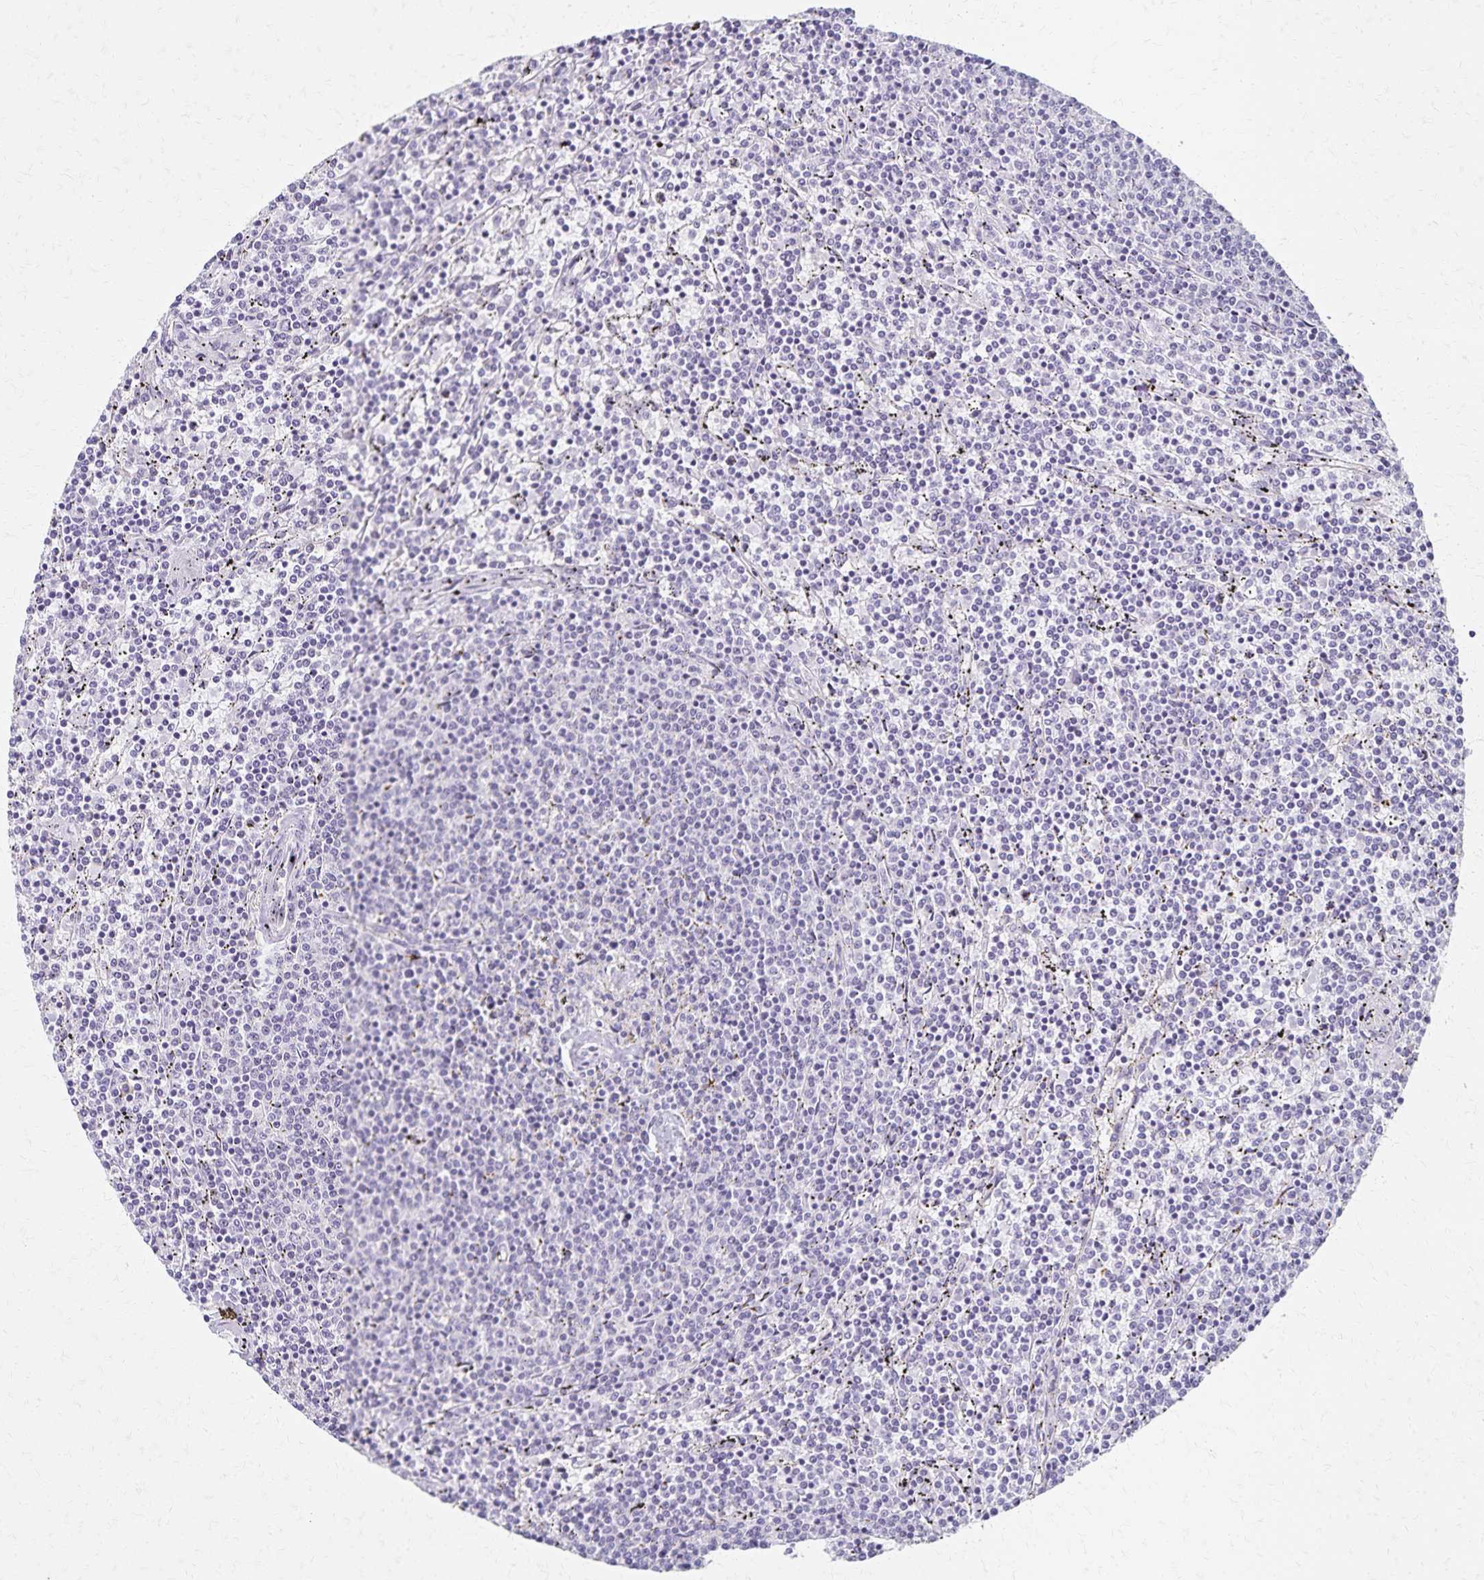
{"staining": {"intensity": "negative", "quantity": "none", "location": "none"}, "tissue": "lymphoma", "cell_type": "Tumor cells", "image_type": "cancer", "snomed": [{"axis": "morphology", "description": "Malignant lymphoma, non-Hodgkin's type, Low grade"}, {"axis": "topography", "description": "Spleen"}], "caption": "The histopathology image reveals no staining of tumor cells in malignant lymphoma, non-Hodgkin's type (low-grade). (Stains: DAB (3,3'-diaminobenzidine) immunohistochemistry (IHC) with hematoxylin counter stain, Microscopy: brightfield microscopy at high magnification).", "gene": "KISS1", "patient": {"sex": "female", "age": 50}}